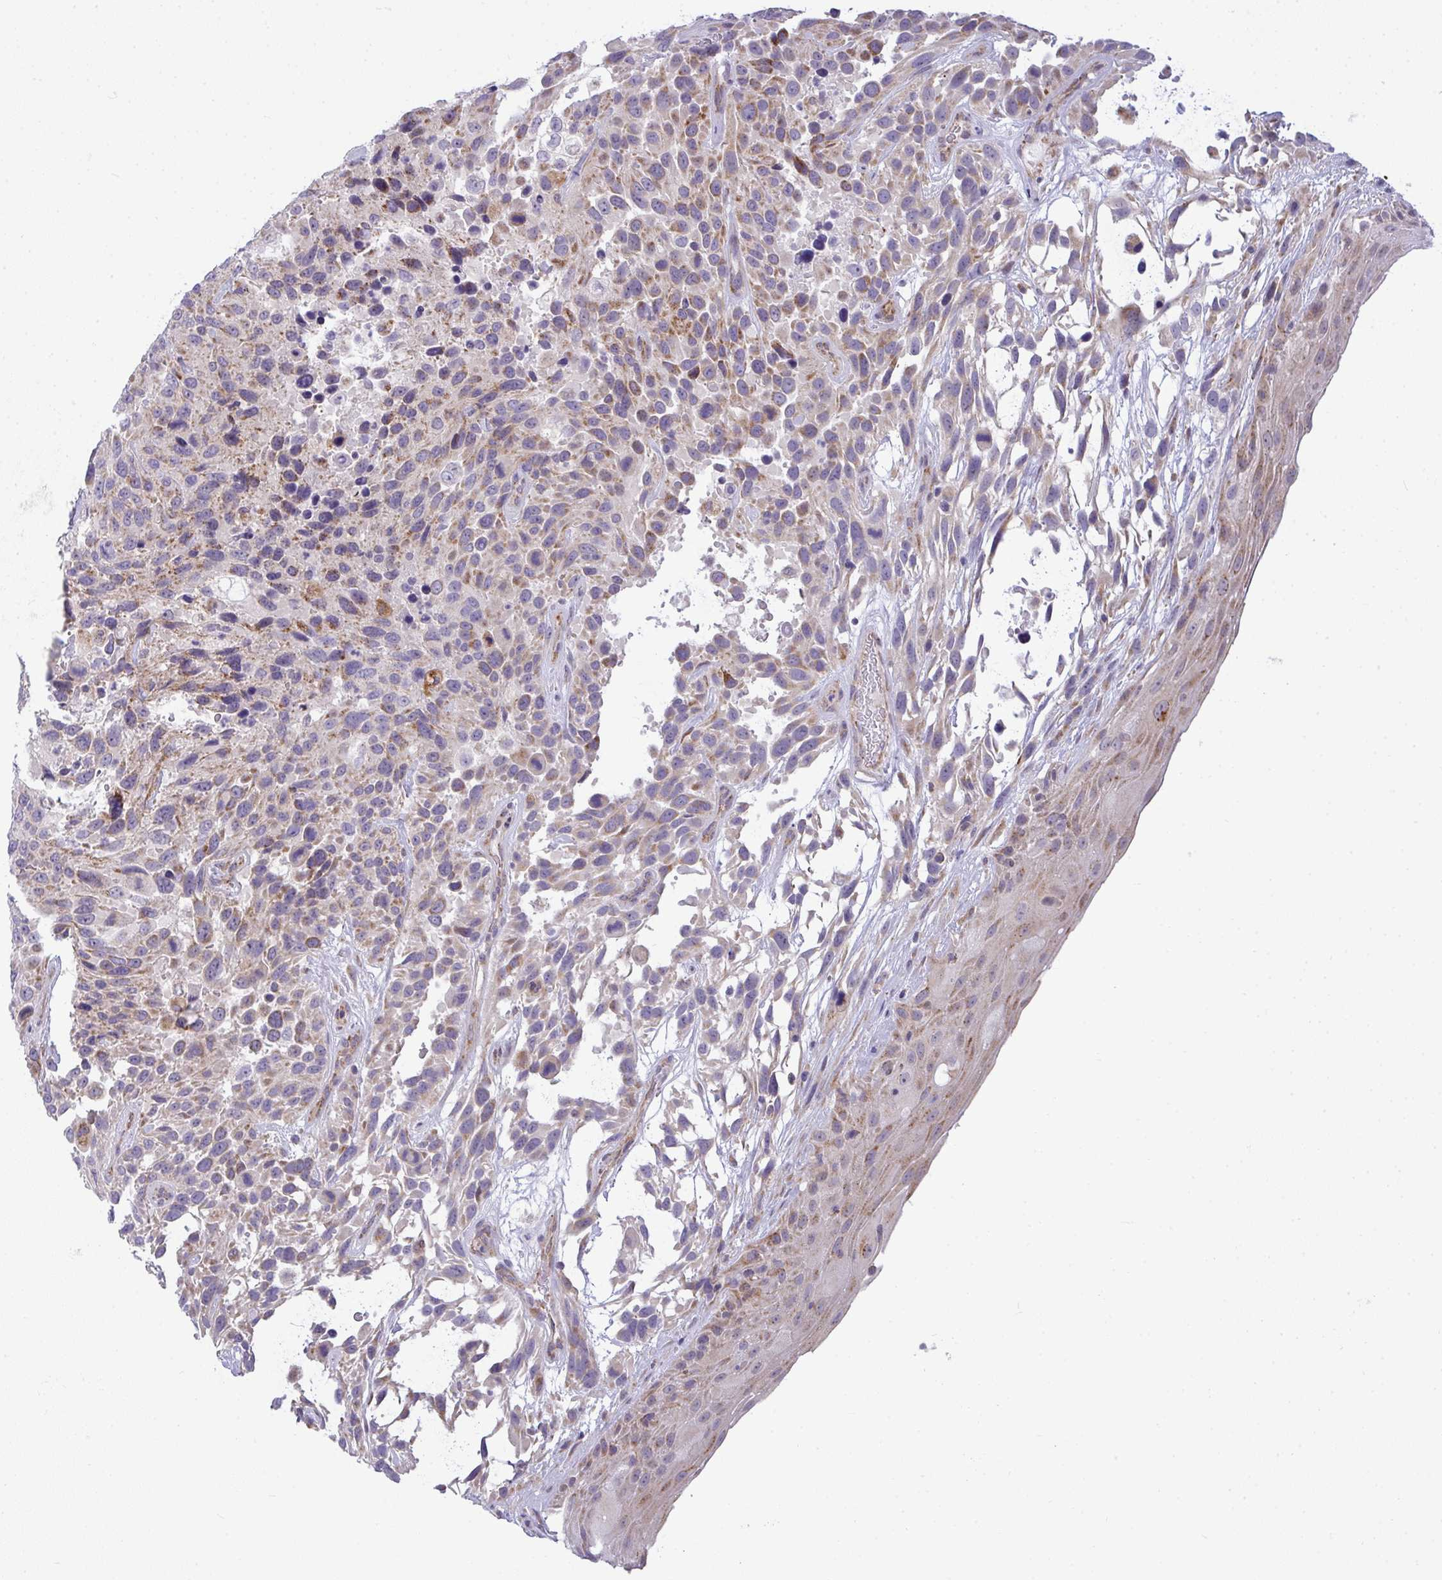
{"staining": {"intensity": "moderate", "quantity": "25%-75%", "location": "cytoplasmic/membranous"}, "tissue": "urothelial cancer", "cell_type": "Tumor cells", "image_type": "cancer", "snomed": [{"axis": "morphology", "description": "Urothelial carcinoma, High grade"}, {"axis": "topography", "description": "Urinary bladder"}], "caption": "This is an image of immunohistochemistry (IHC) staining of high-grade urothelial carcinoma, which shows moderate staining in the cytoplasmic/membranous of tumor cells.", "gene": "SRRM4", "patient": {"sex": "female", "age": 70}}